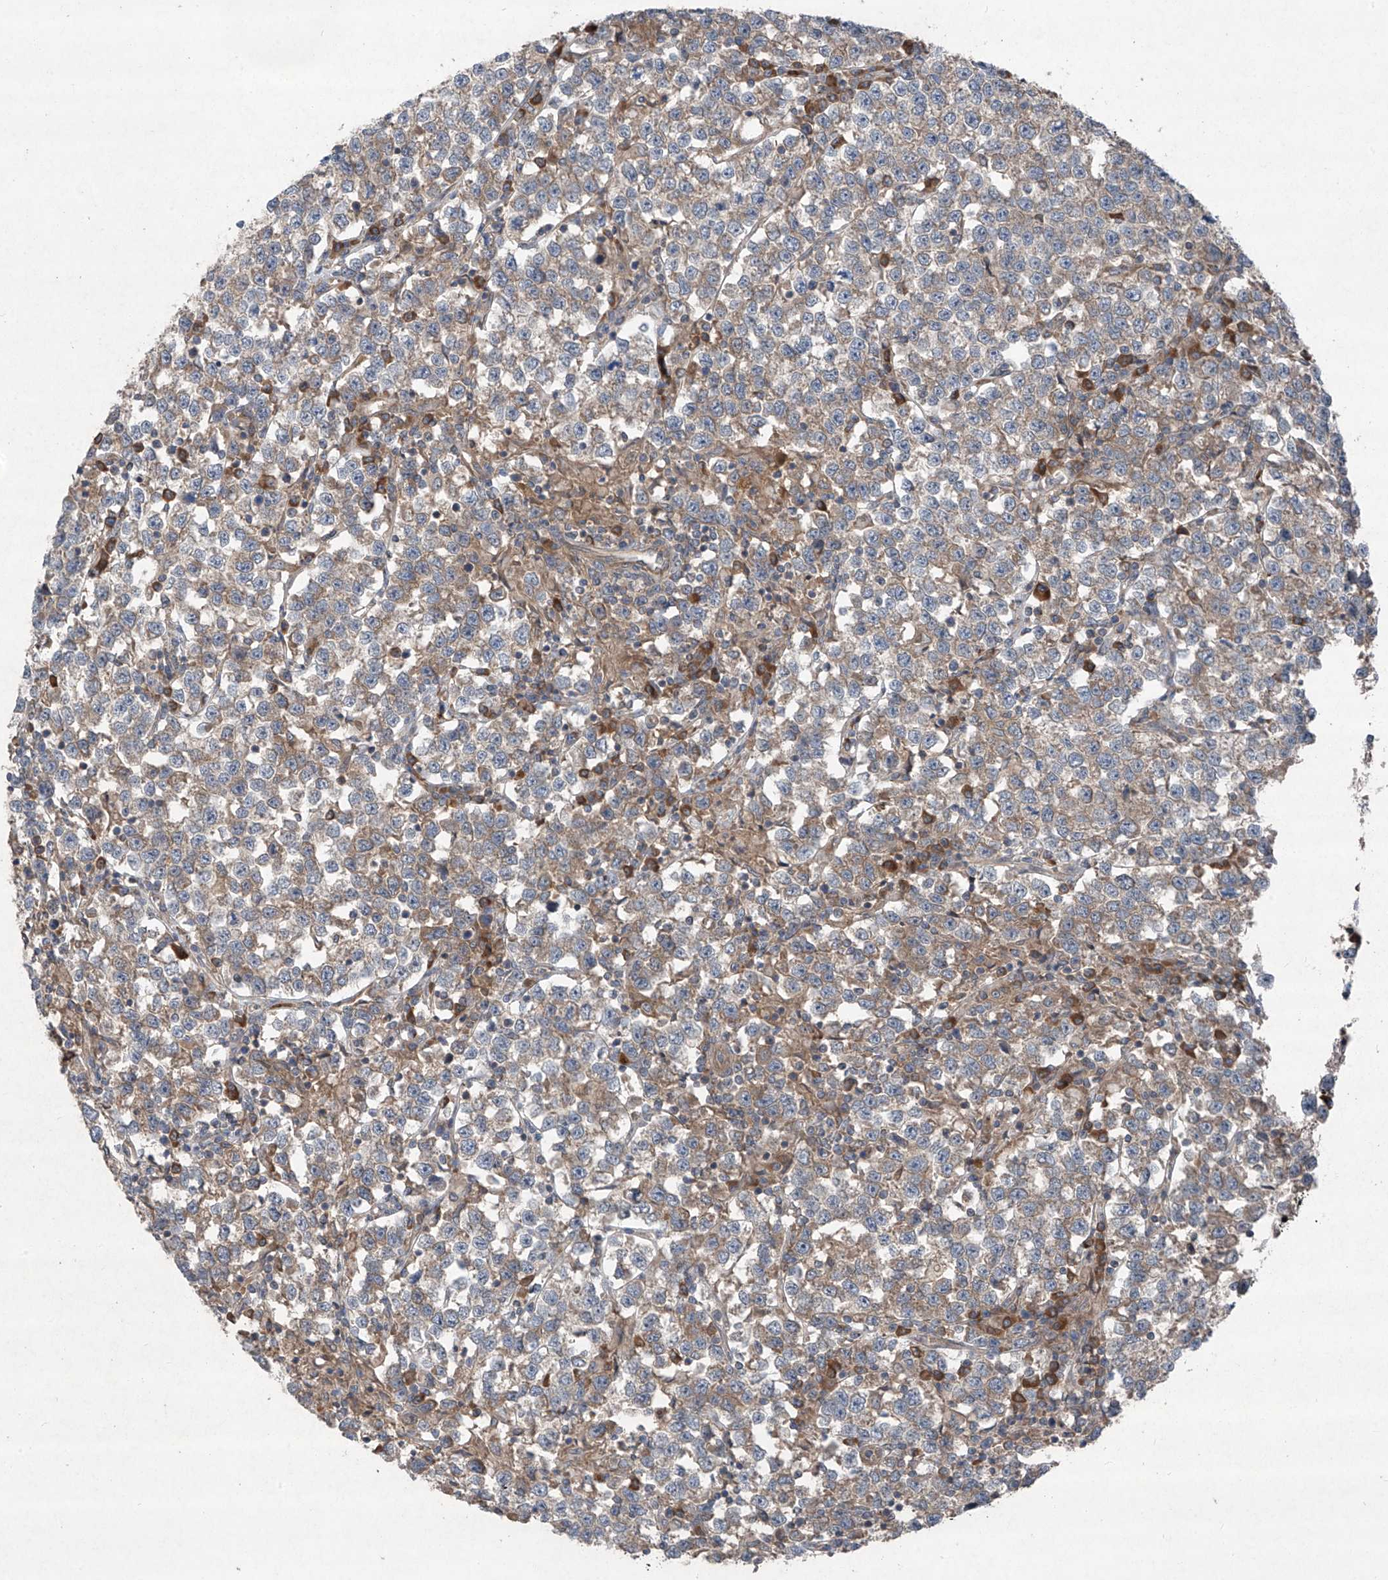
{"staining": {"intensity": "weak", "quantity": "<25%", "location": "cytoplasmic/membranous"}, "tissue": "testis cancer", "cell_type": "Tumor cells", "image_type": "cancer", "snomed": [{"axis": "morphology", "description": "Normal tissue, NOS"}, {"axis": "morphology", "description": "Seminoma, NOS"}, {"axis": "topography", "description": "Testis"}], "caption": "Tumor cells show no significant expression in testis cancer.", "gene": "FOXRED2", "patient": {"sex": "male", "age": 43}}